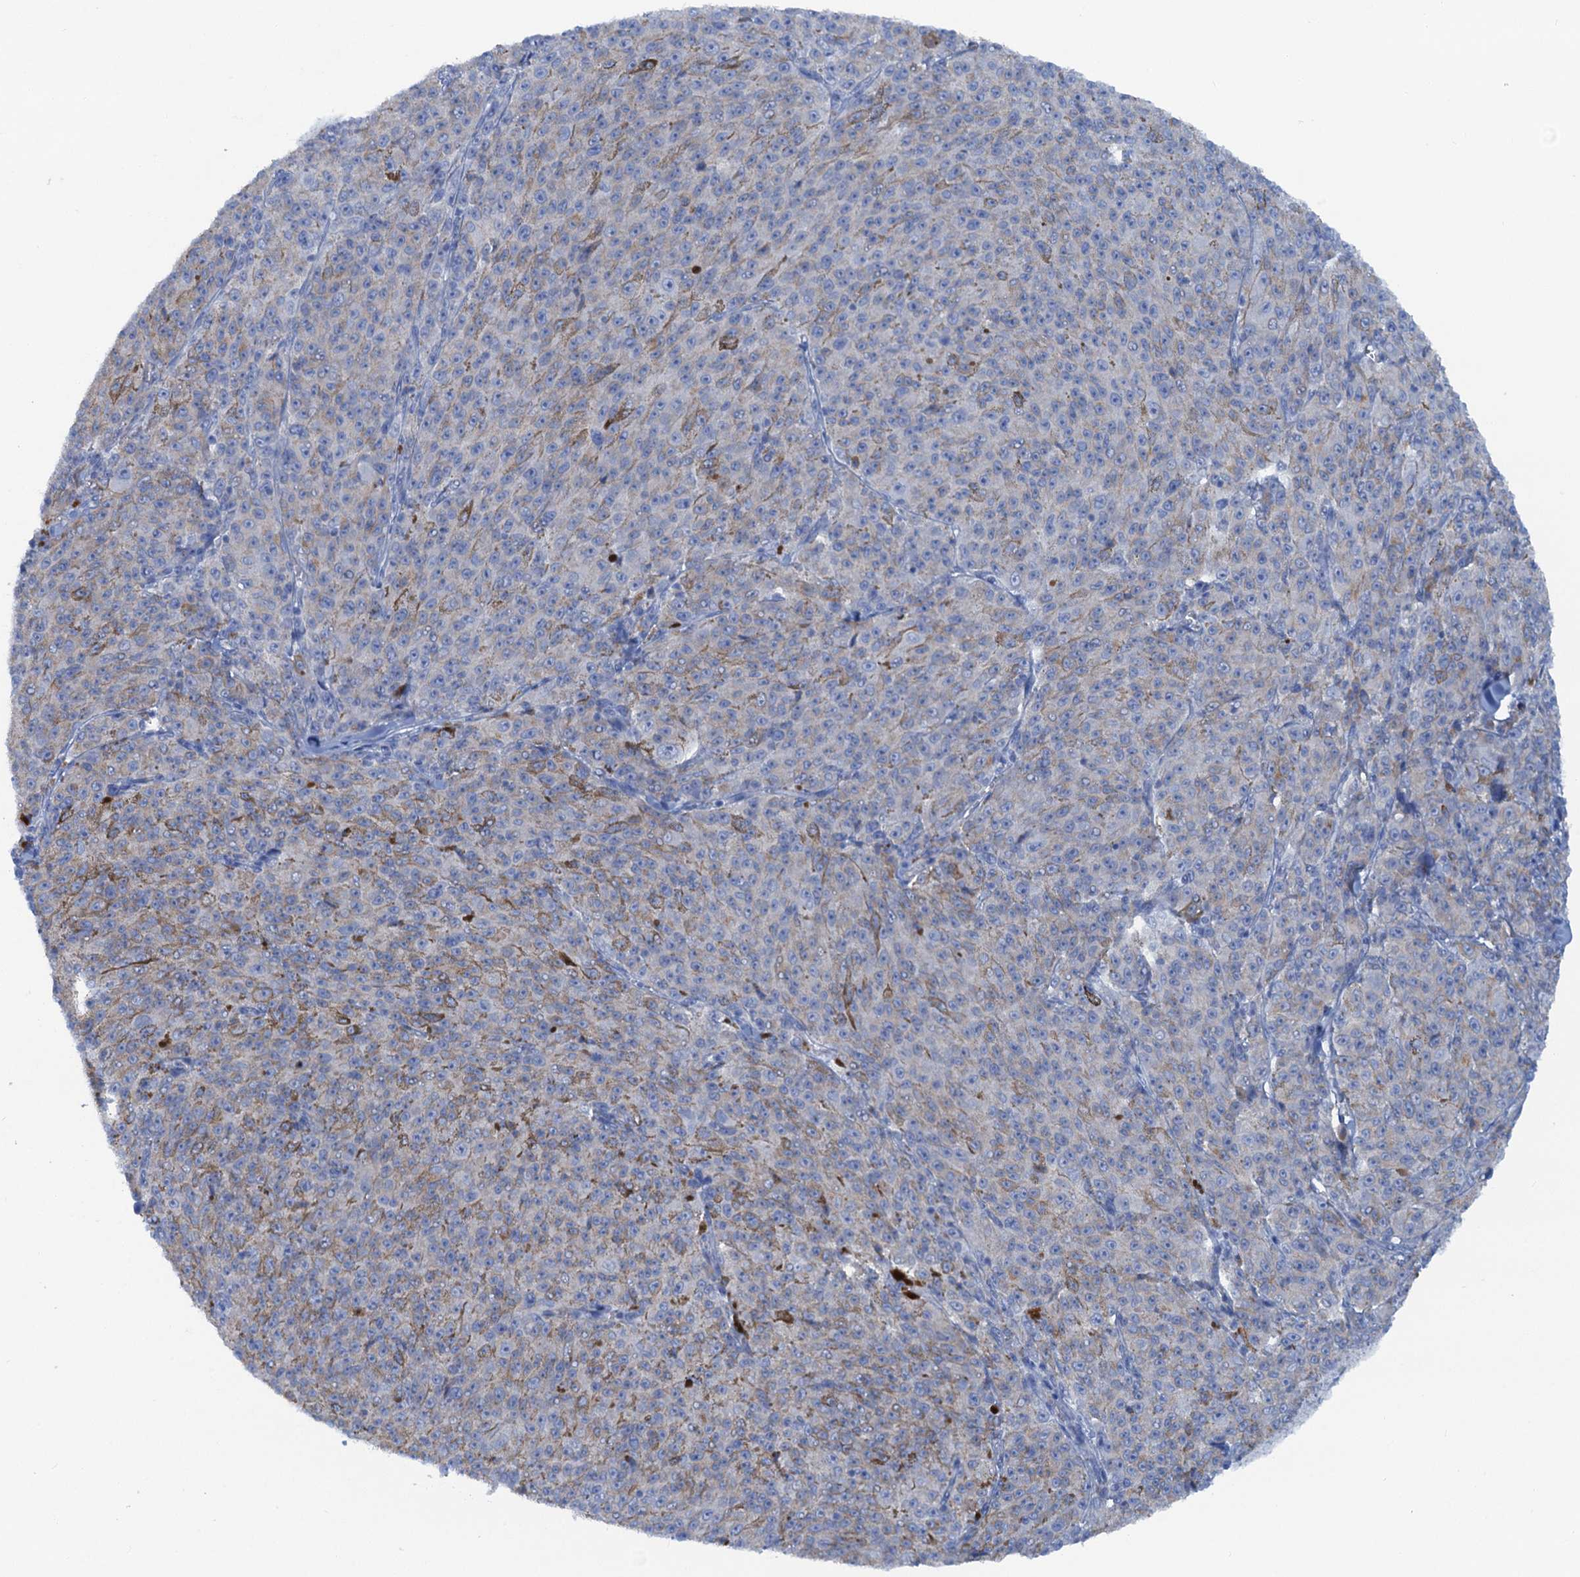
{"staining": {"intensity": "negative", "quantity": "none", "location": "none"}, "tissue": "melanoma", "cell_type": "Tumor cells", "image_type": "cancer", "snomed": [{"axis": "morphology", "description": "Malignant melanoma, NOS"}, {"axis": "topography", "description": "Skin"}], "caption": "IHC of malignant melanoma displays no positivity in tumor cells. Brightfield microscopy of immunohistochemistry (IHC) stained with DAB (3,3'-diaminobenzidine) (brown) and hematoxylin (blue), captured at high magnification.", "gene": "MYADML2", "patient": {"sex": "female", "age": 52}}